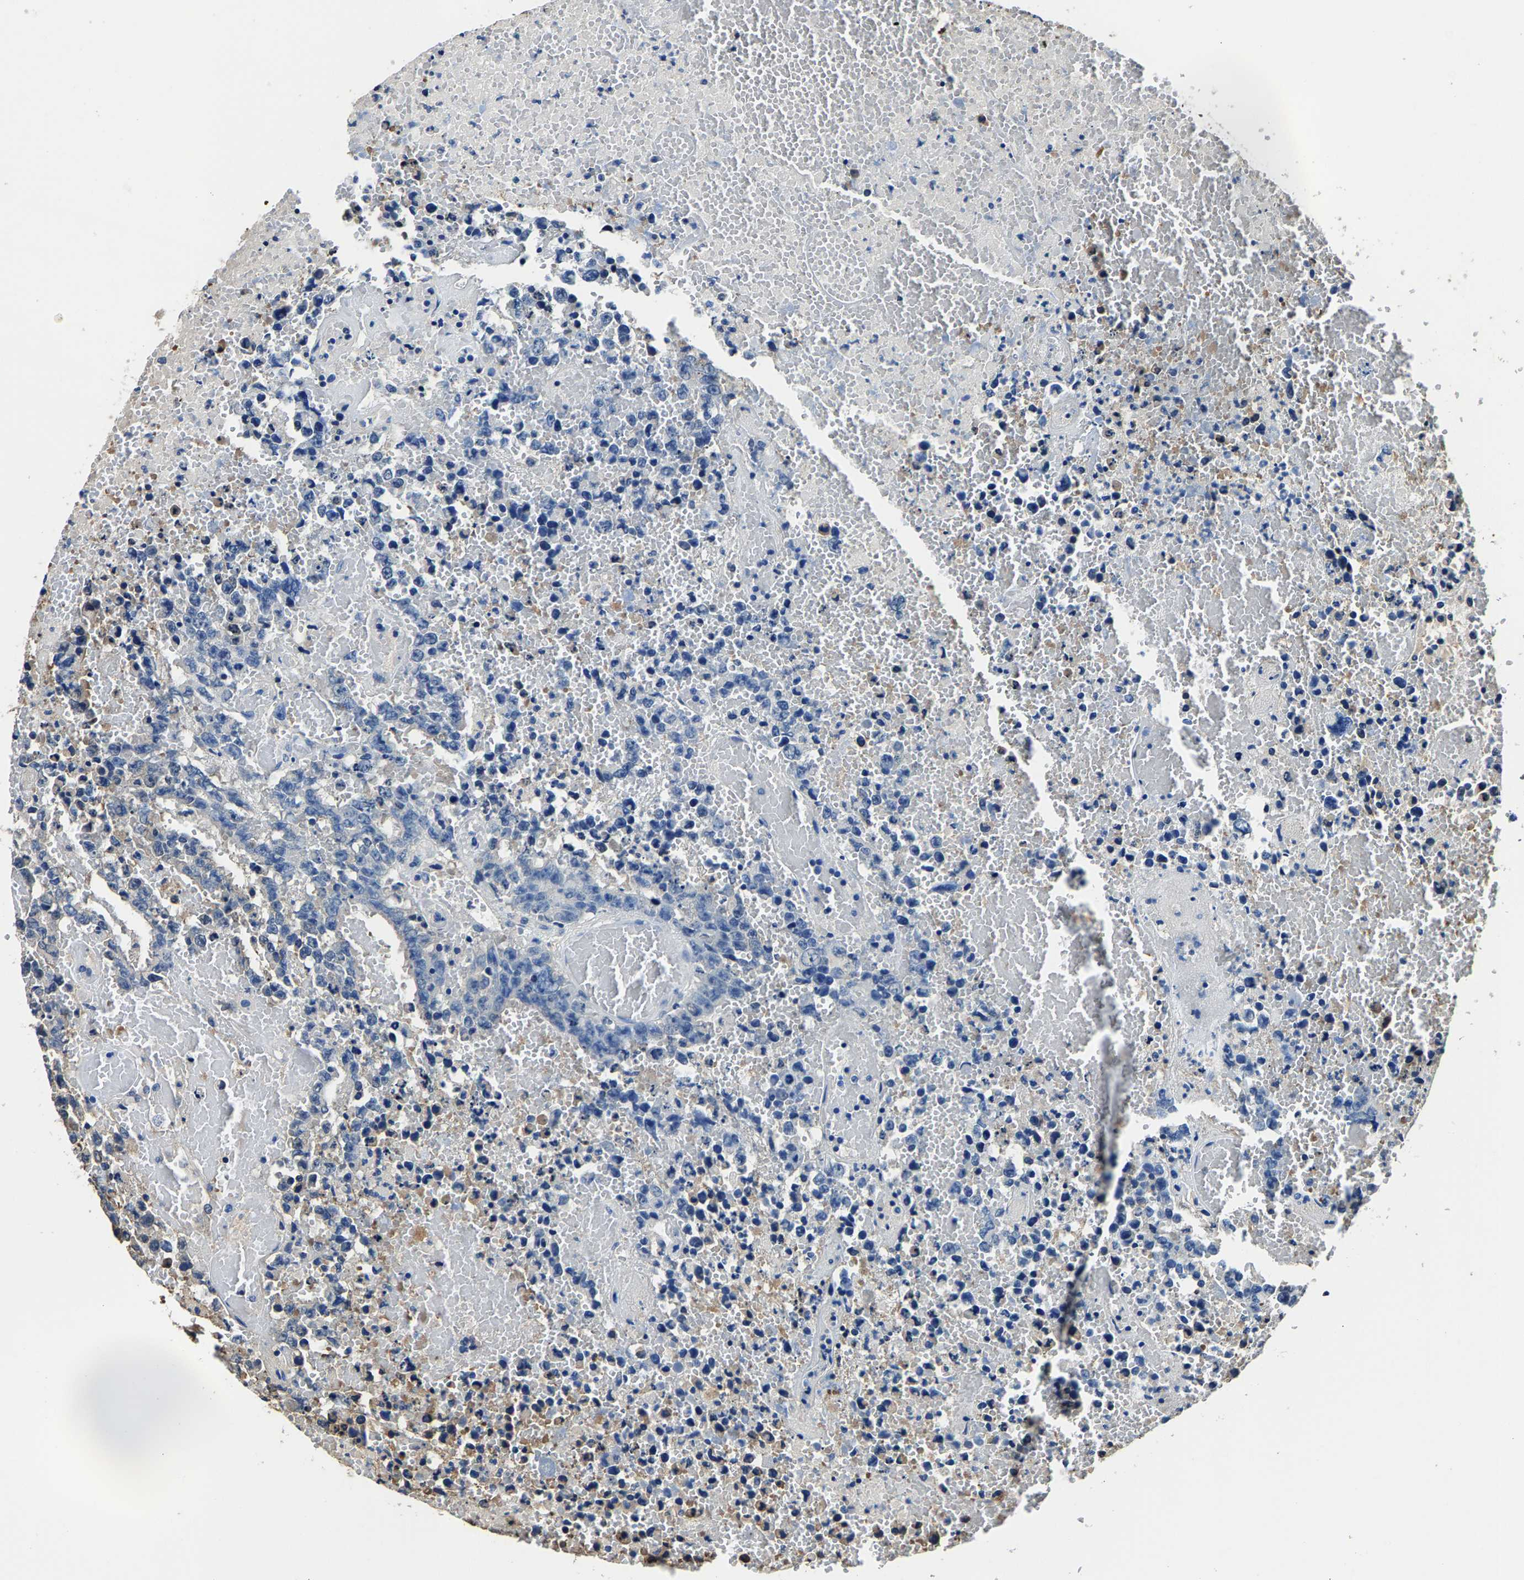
{"staining": {"intensity": "negative", "quantity": "none", "location": "none"}, "tissue": "testis cancer", "cell_type": "Tumor cells", "image_type": "cancer", "snomed": [{"axis": "morphology", "description": "Carcinoma, Embryonal, NOS"}, {"axis": "topography", "description": "Testis"}], "caption": "This is an immunohistochemistry photomicrograph of testis cancer. There is no staining in tumor cells.", "gene": "ALDOB", "patient": {"sex": "male", "age": 25}}